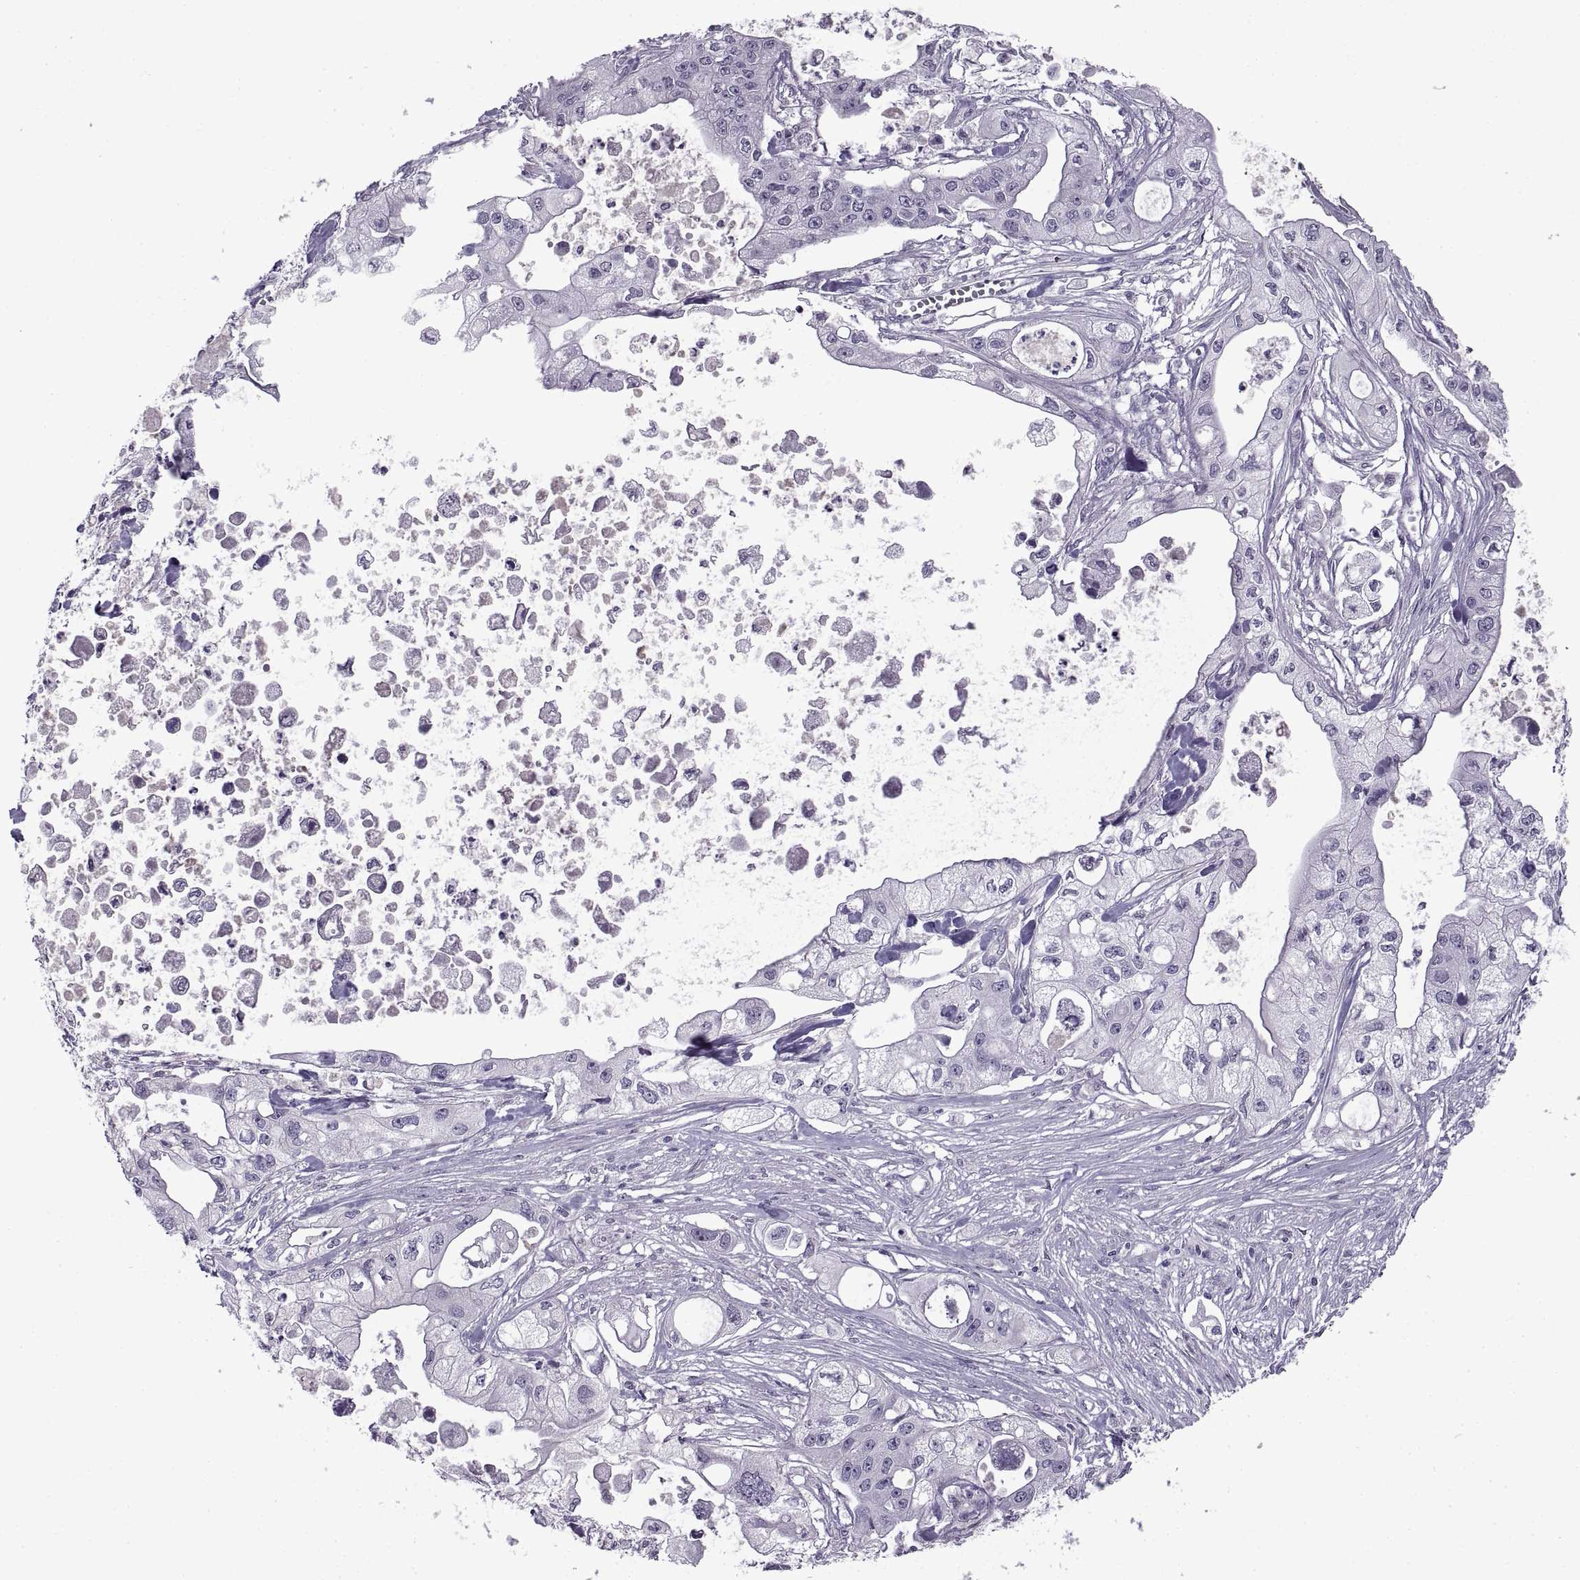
{"staining": {"intensity": "negative", "quantity": "none", "location": "none"}, "tissue": "pancreatic cancer", "cell_type": "Tumor cells", "image_type": "cancer", "snomed": [{"axis": "morphology", "description": "Adenocarcinoma, NOS"}, {"axis": "topography", "description": "Pancreas"}], "caption": "Human pancreatic cancer stained for a protein using immunohistochemistry (IHC) exhibits no positivity in tumor cells.", "gene": "BSPH1", "patient": {"sex": "male", "age": 70}}